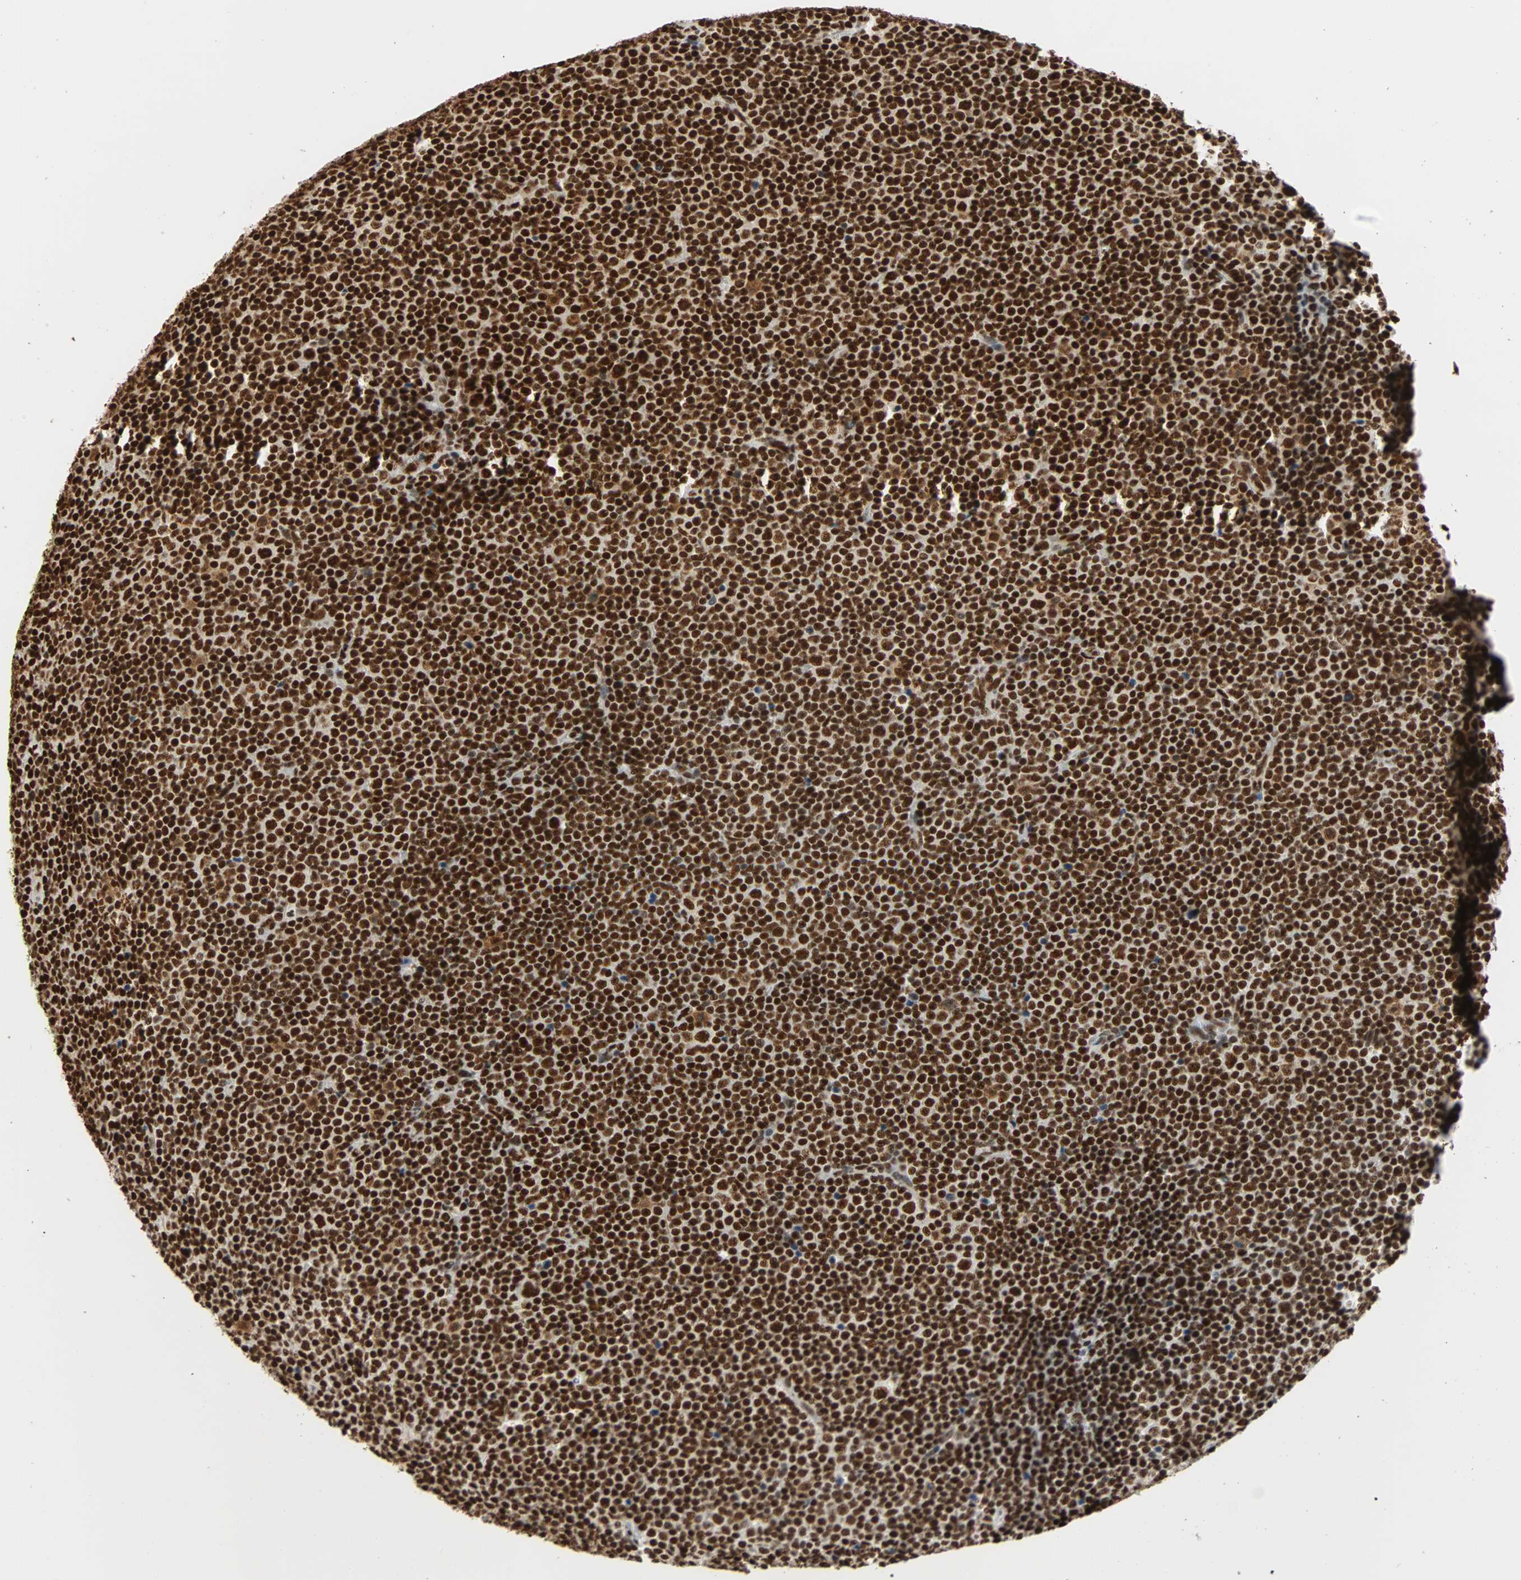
{"staining": {"intensity": "strong", "quantity": ">75%", "location": "nuclear"}, "tissue": "lymphoma", "cell_type": "Tumor cells", "image_type": "cancer", "snomed": [{"axis": "morphology", "description": "Malignant lymphoma, non-Hodgkin's type, Low grade"}, {"axis": "topography", "description": "Lymph node"}], "caption": "A high amount of strong nuclear positivity is present in about >75% of tumor cells in low-grade malignant lymphoma, non-Hodgkin's type tissue.", "gene": "CDK12", "patient": {"sex": "female", "age": 67}}